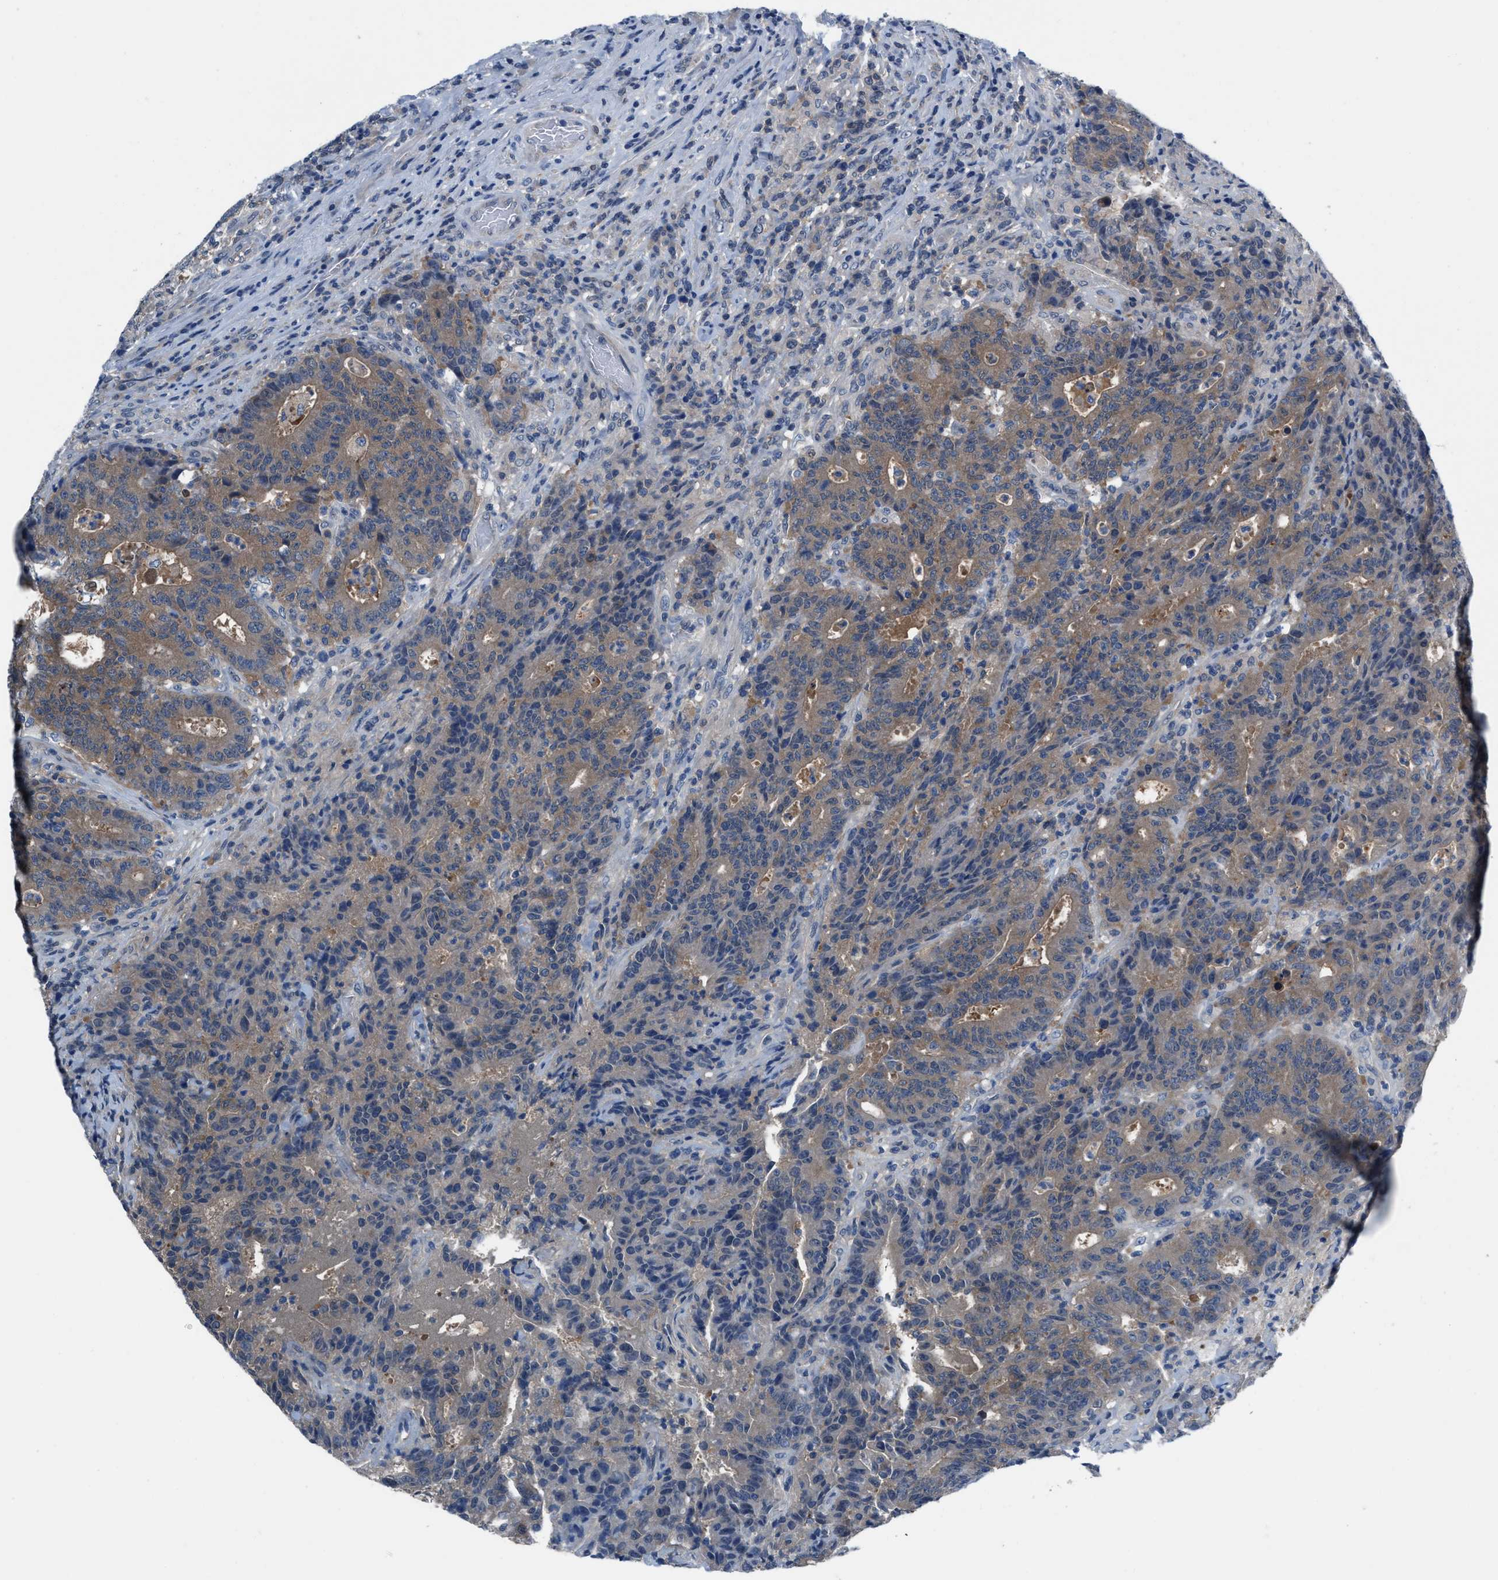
{"staining": {"intensity": "moderate", "quantity": ">75%", "location": "cytoplasmic/membranous"}, "tissue": "colorectal cancer", "cell_type": "Tumor cells", "image_type": "cancer", "snomed": [{"axis": "morphology", "description": "Adenocarcinoma, NOS"}, {"axis": "topography", "description": "Colon"}], "caption": "Human adenocarcinoma (colorectal) stained with a brown dye exhibits moderate cytoplasmic/membranous positive positivity in about >75% of tumor cells.", "gene": "NUDT5", "patient": {"sex": "female", "age": 75}}